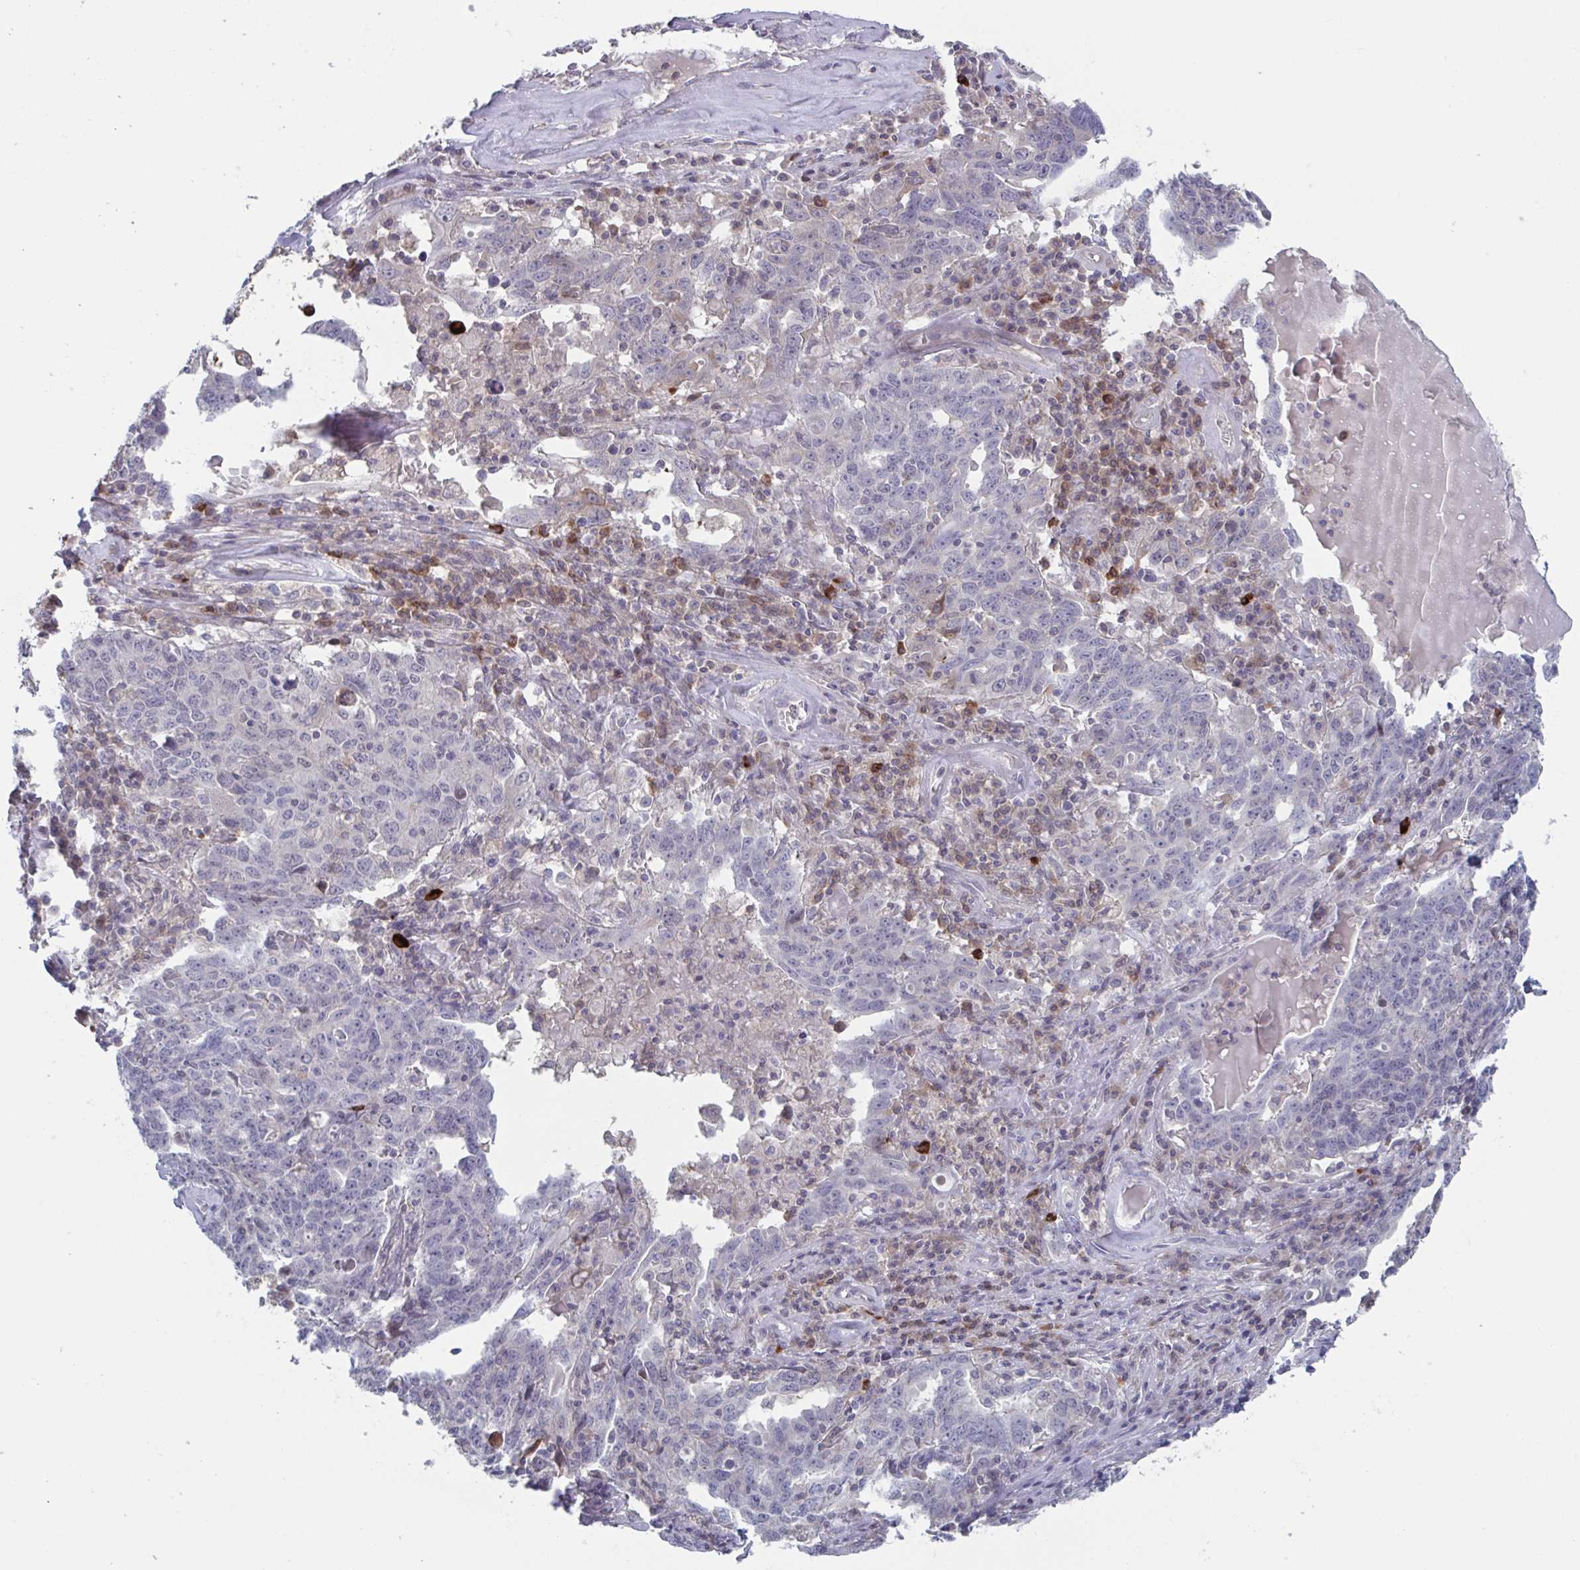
{"staining": {"intensity": "negative", "quantity": "none", "location": "none"}, "tissue": "ovarian cancer", "cell_type": "Tumor cells", "image_type": "cancer", "snomed": [{"axis": "morphology", "description": "Carcinoma, endometroid"}, {"axis": "topography", "description": "Ovary"}], "caption": "Tumor cells show no significant protein expression in ovarian cancer. Nuclei are stained in blue.", "gene": "STK26", "patient": {"sex": "female", "age": 62}}